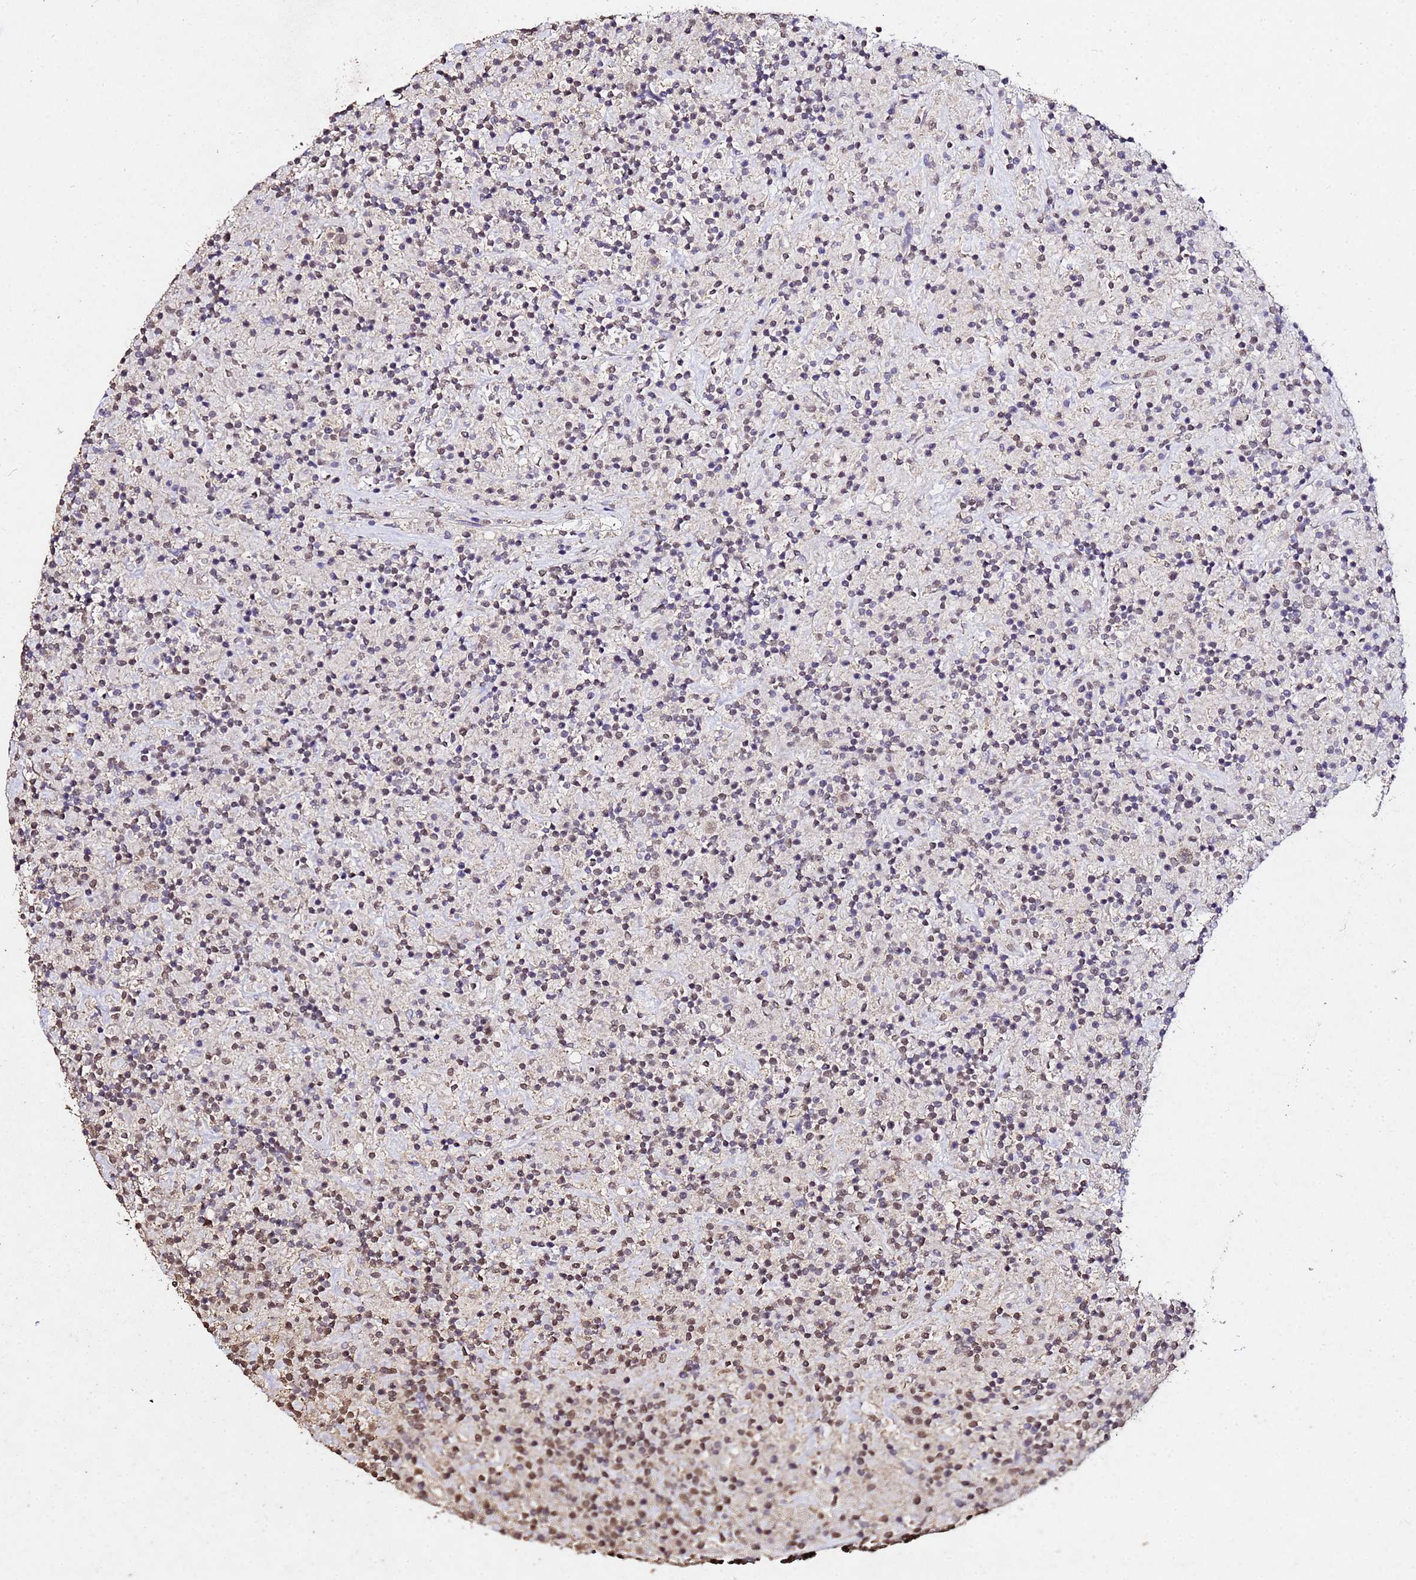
{"staining": {"intensity": "weak", "quantity": "25%-75%", "location": "nuclear"}, "tissue": "lymphoma", "cell_type": "Tumor cells", "image_type": "cancer", "snomed": [{"axis": "morphology", "description": "Hodgkin's disease, NOS"}, {"axis": "topography", "description": "Lymph node"}], "caption": "Protein staining by IHC shows weak nuclear expression in about 25%-75% of tumor cells in Hodgkin's disease. The staining was performed using DAB (3,3'-diaminobenzidine), with brown indicating positive protein expression. Nuclei are stained blue with hematoxylin.", "gene": "MYOCD", "patient": {"sex": "male", "age": 70}}